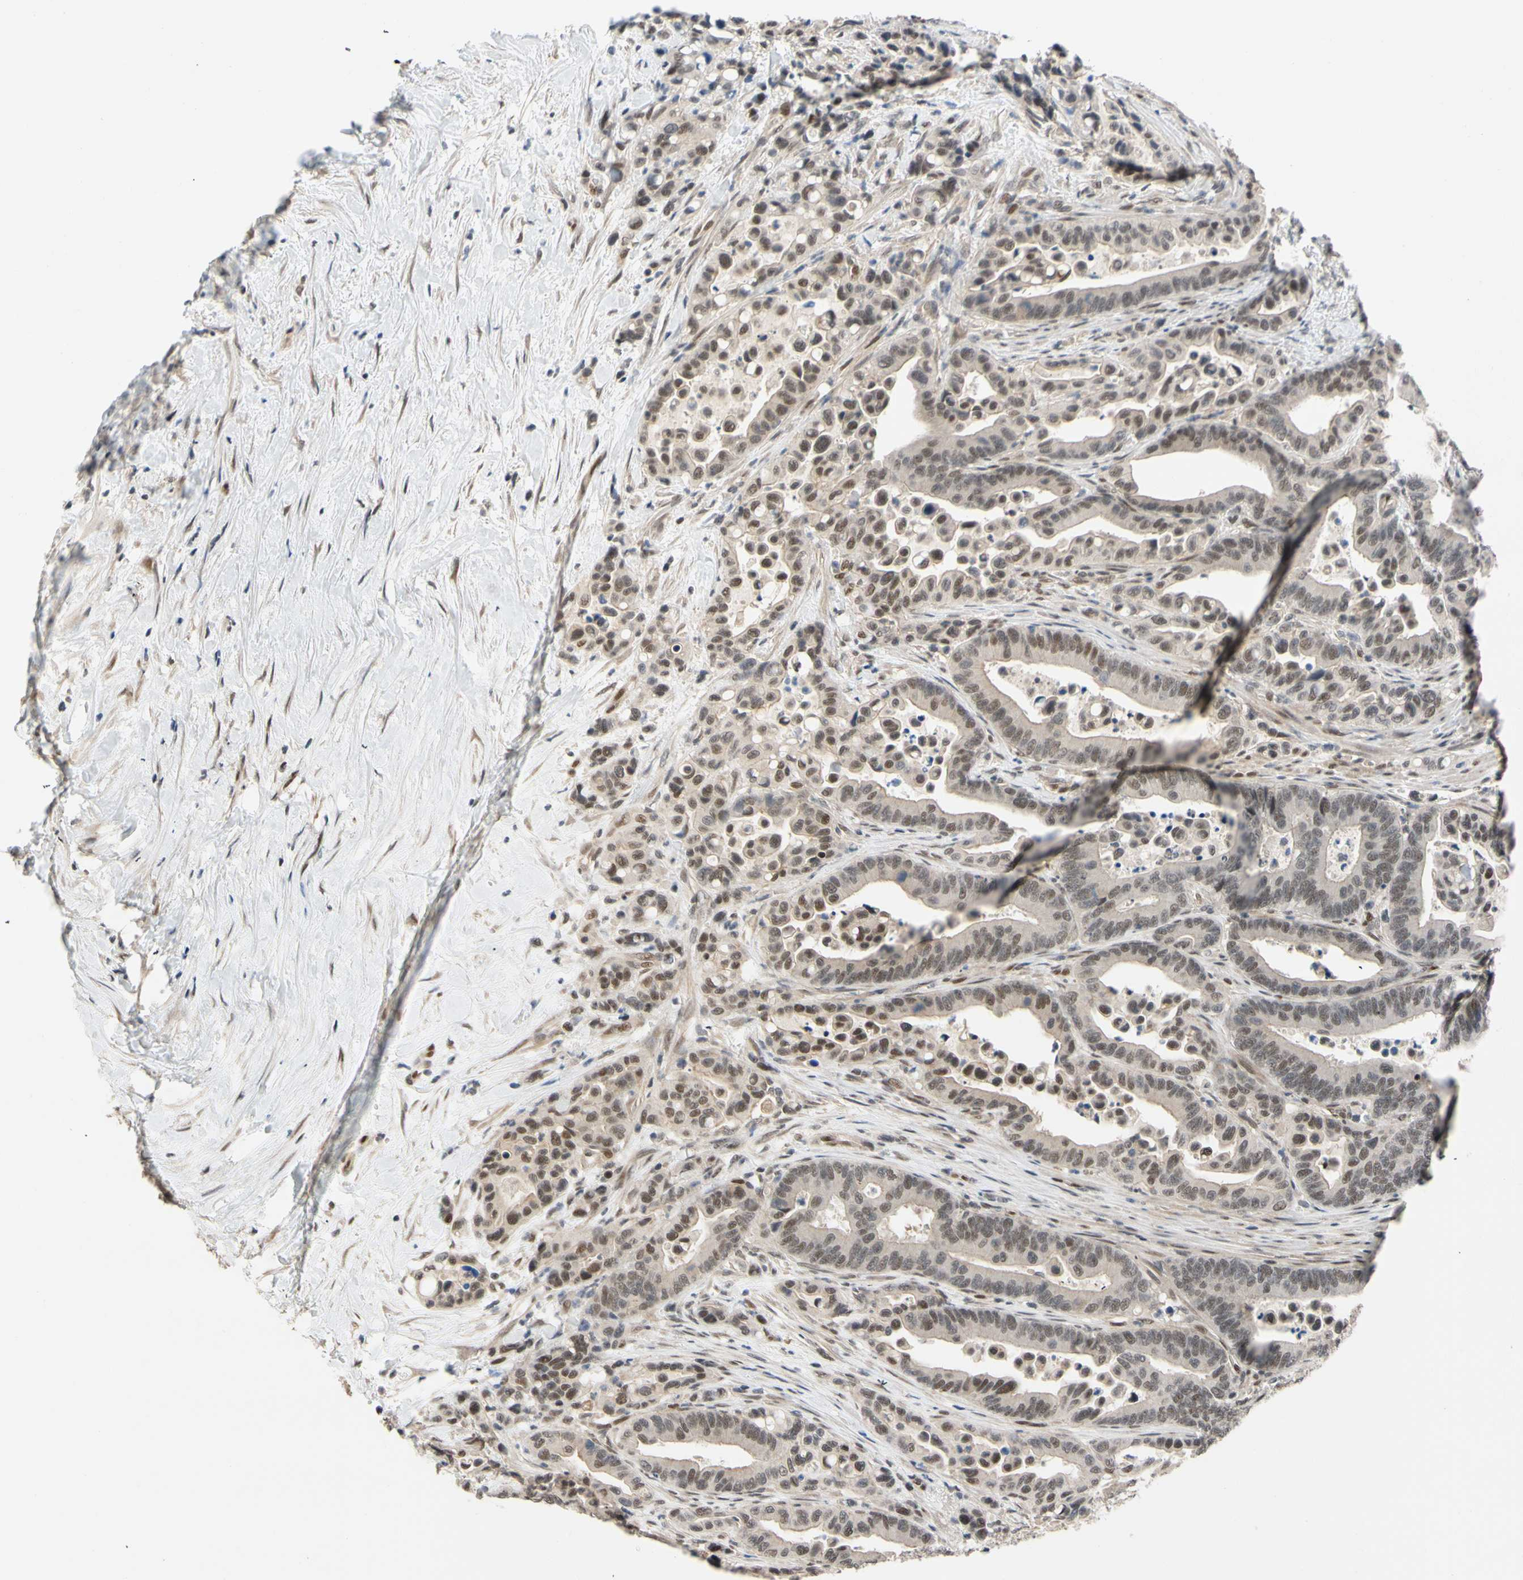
{"staining": {"intensity": "weak", "quantity": "25%-75%", "location": "nuclear"}, "tissue": "colorectal cancer", "cell_type": "Tumor cells", "image_type": "cancer", "snomed": [{"axis": "morphology", "description": "Normal tissue, NOS"}, {"axis": "morphology", "description": "Adenocarcinoma, NOS"}, {"axis": "topography", "description": "Colon"}], "caption": "Tumor cells reveal low levels of weak nuclear expression in approximately 25%-75% of cells in colorectal cancer (adenocarcinoma).", "gene": "TAF4", "patient": {"sex": "male", "age": 82}}